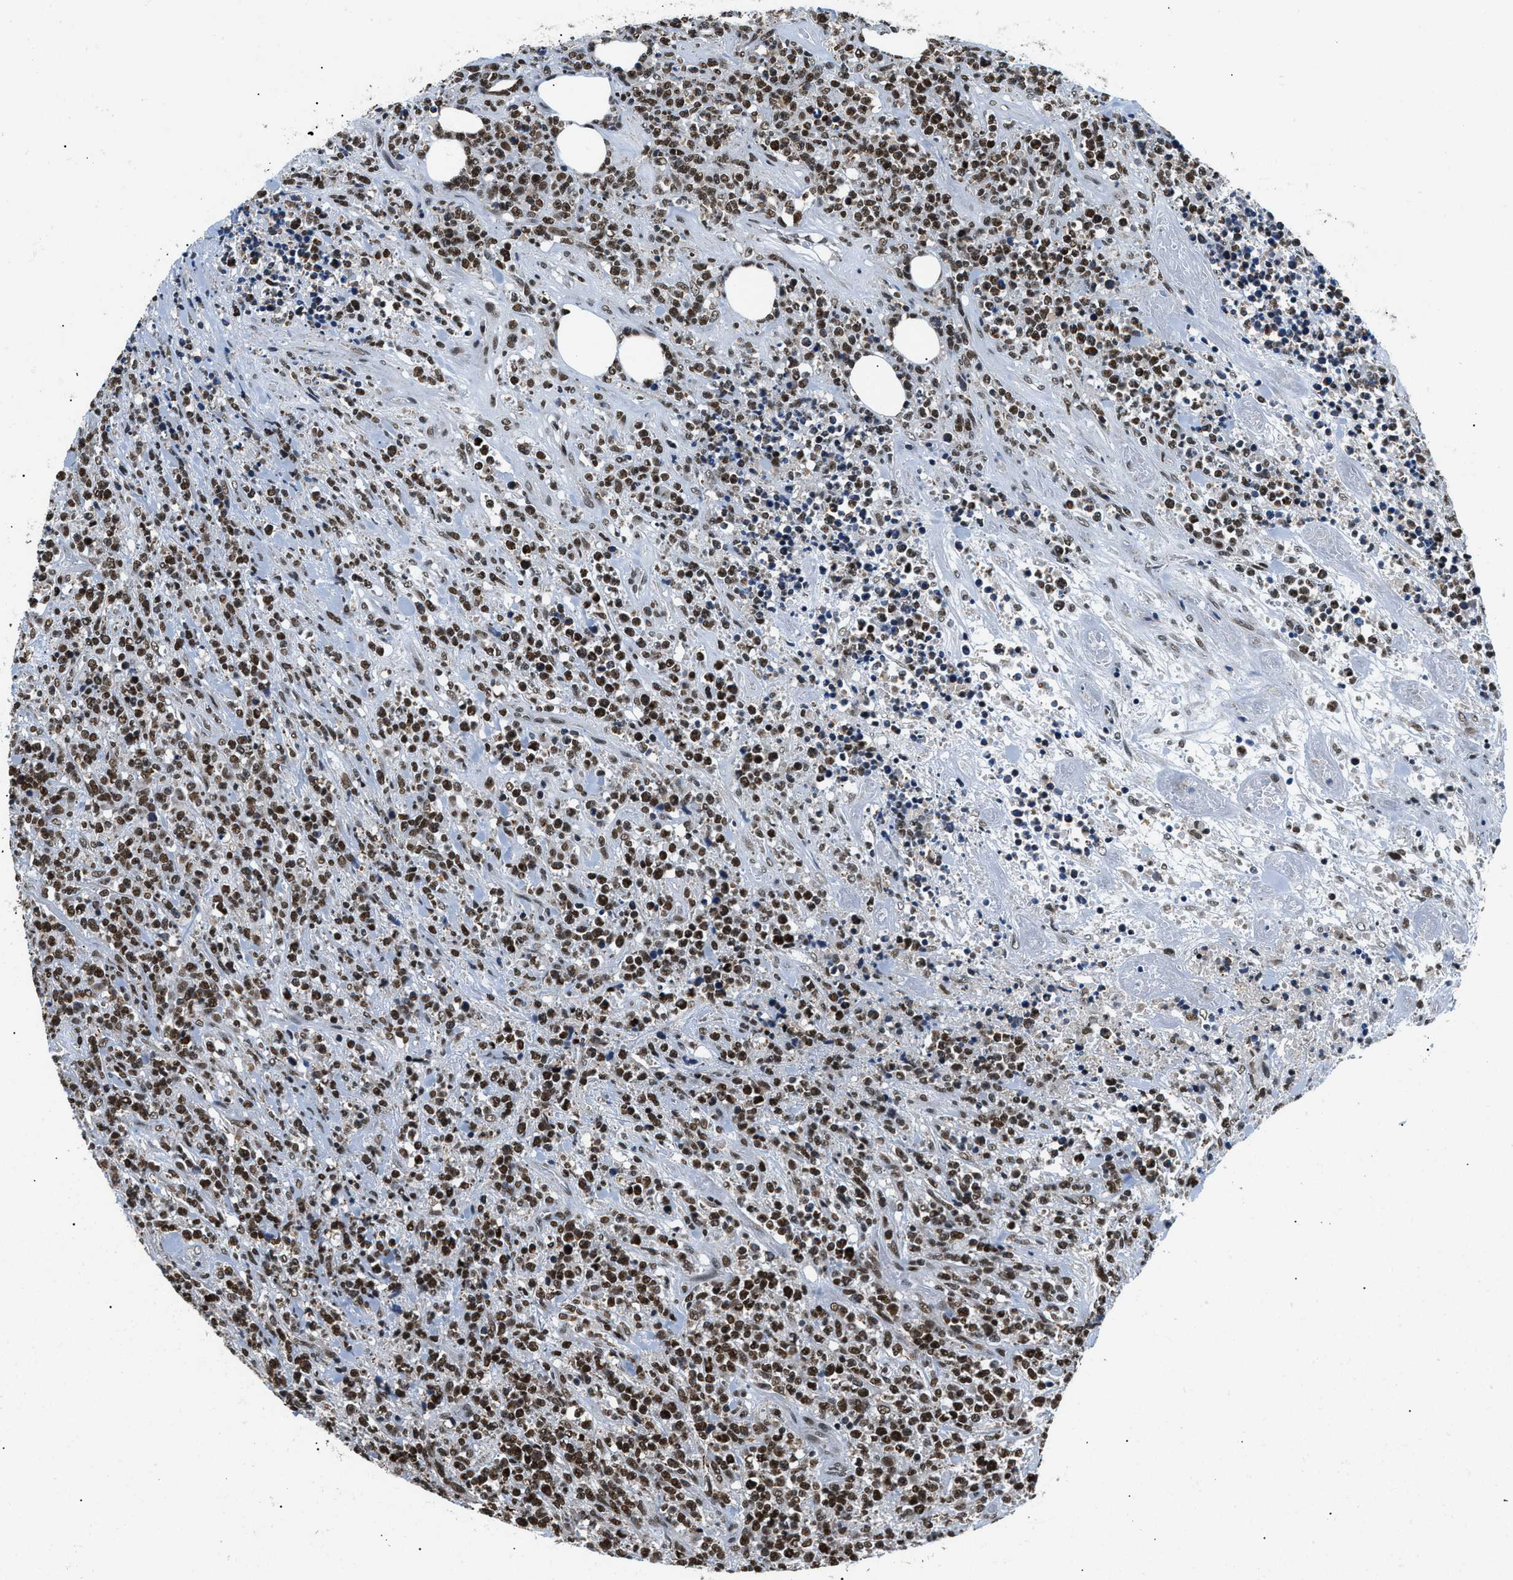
{"staining": {"intensity": "strong", "quantity": ">75%", "location": "nuclear"}, "tissue": "lymphoma", "cell_type": "Tumor cells", "image_type": "cancer", "snomed": [{"axis": "morphology", "description": "Malignant lymphoma, non-Hodgkin's type, High grade"}, {"axis": "topography", "description": "Soft tissue"}], "caption": "Immunohistochemistry image of neoplastic tissue: human lymphoma stained using IHC exhibits high levels of strong protein expression localized specifically in the nuclear of tumor cells, appearing as a nuclear brown color.", "gene": "KDM3B", "patient": {"sex": "male", "age": 18}}